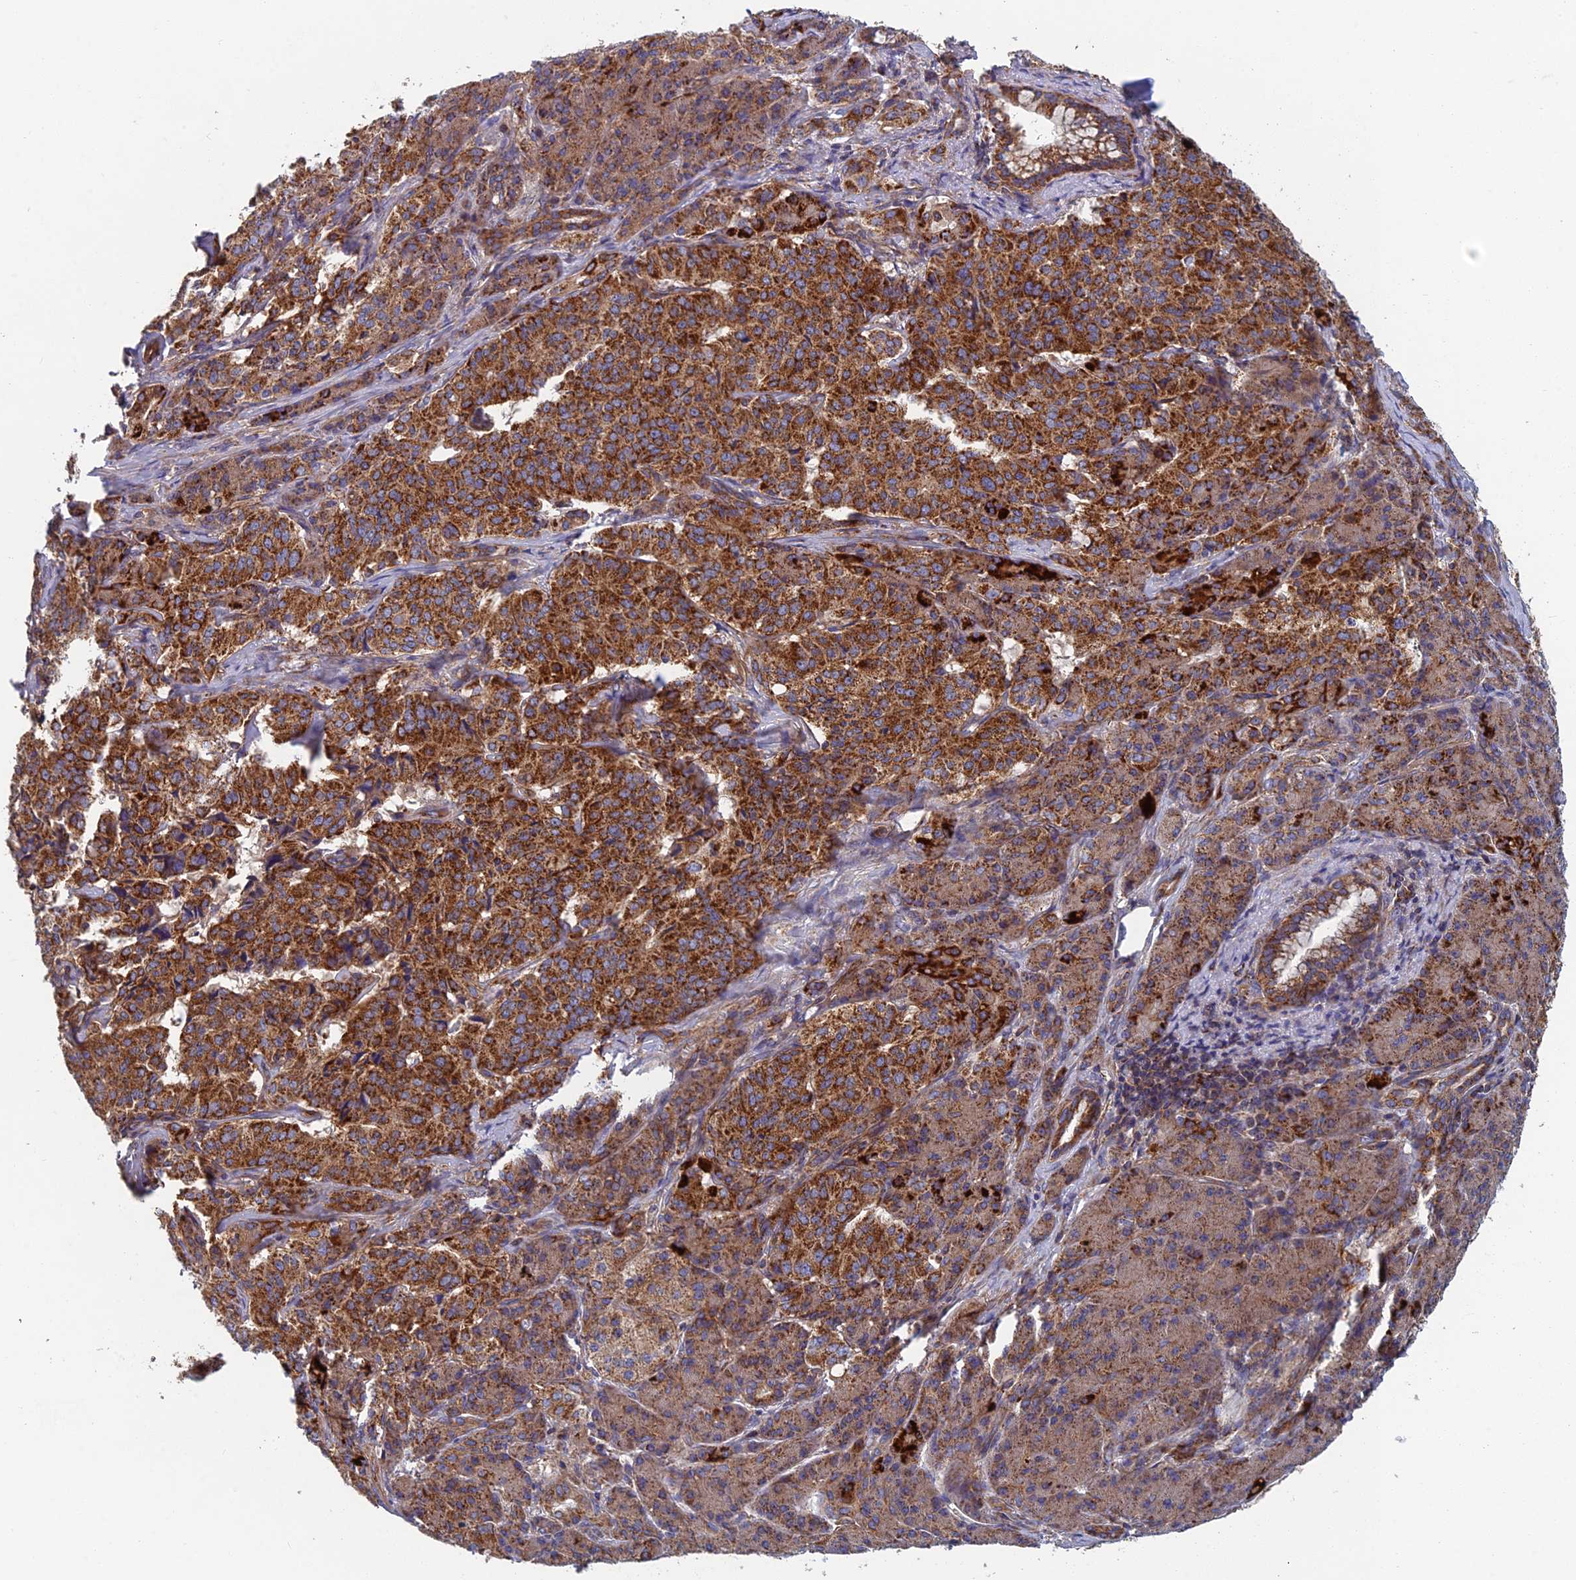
{"staining": {"intensity": "strong", "quantity": ">75%", "location": "cytoplasmic/membranous"}, "tissue": "pancreatic cancer", "cell_type": "Tumor cells", "image_type": "cancer", "snomed": [{"axis": "morphology", "description": "Adenocarcinoma, NOS"}, {"axis": "topography", "description": "Pancreas"}], "caption": "Tumor cells display strong cytoplasmic/membranous expression in approximately >75% of cells in pancreatic adenocarcinoma.", "gene": "MRPS9", "patient": {"sex": "female", "age": 74}}